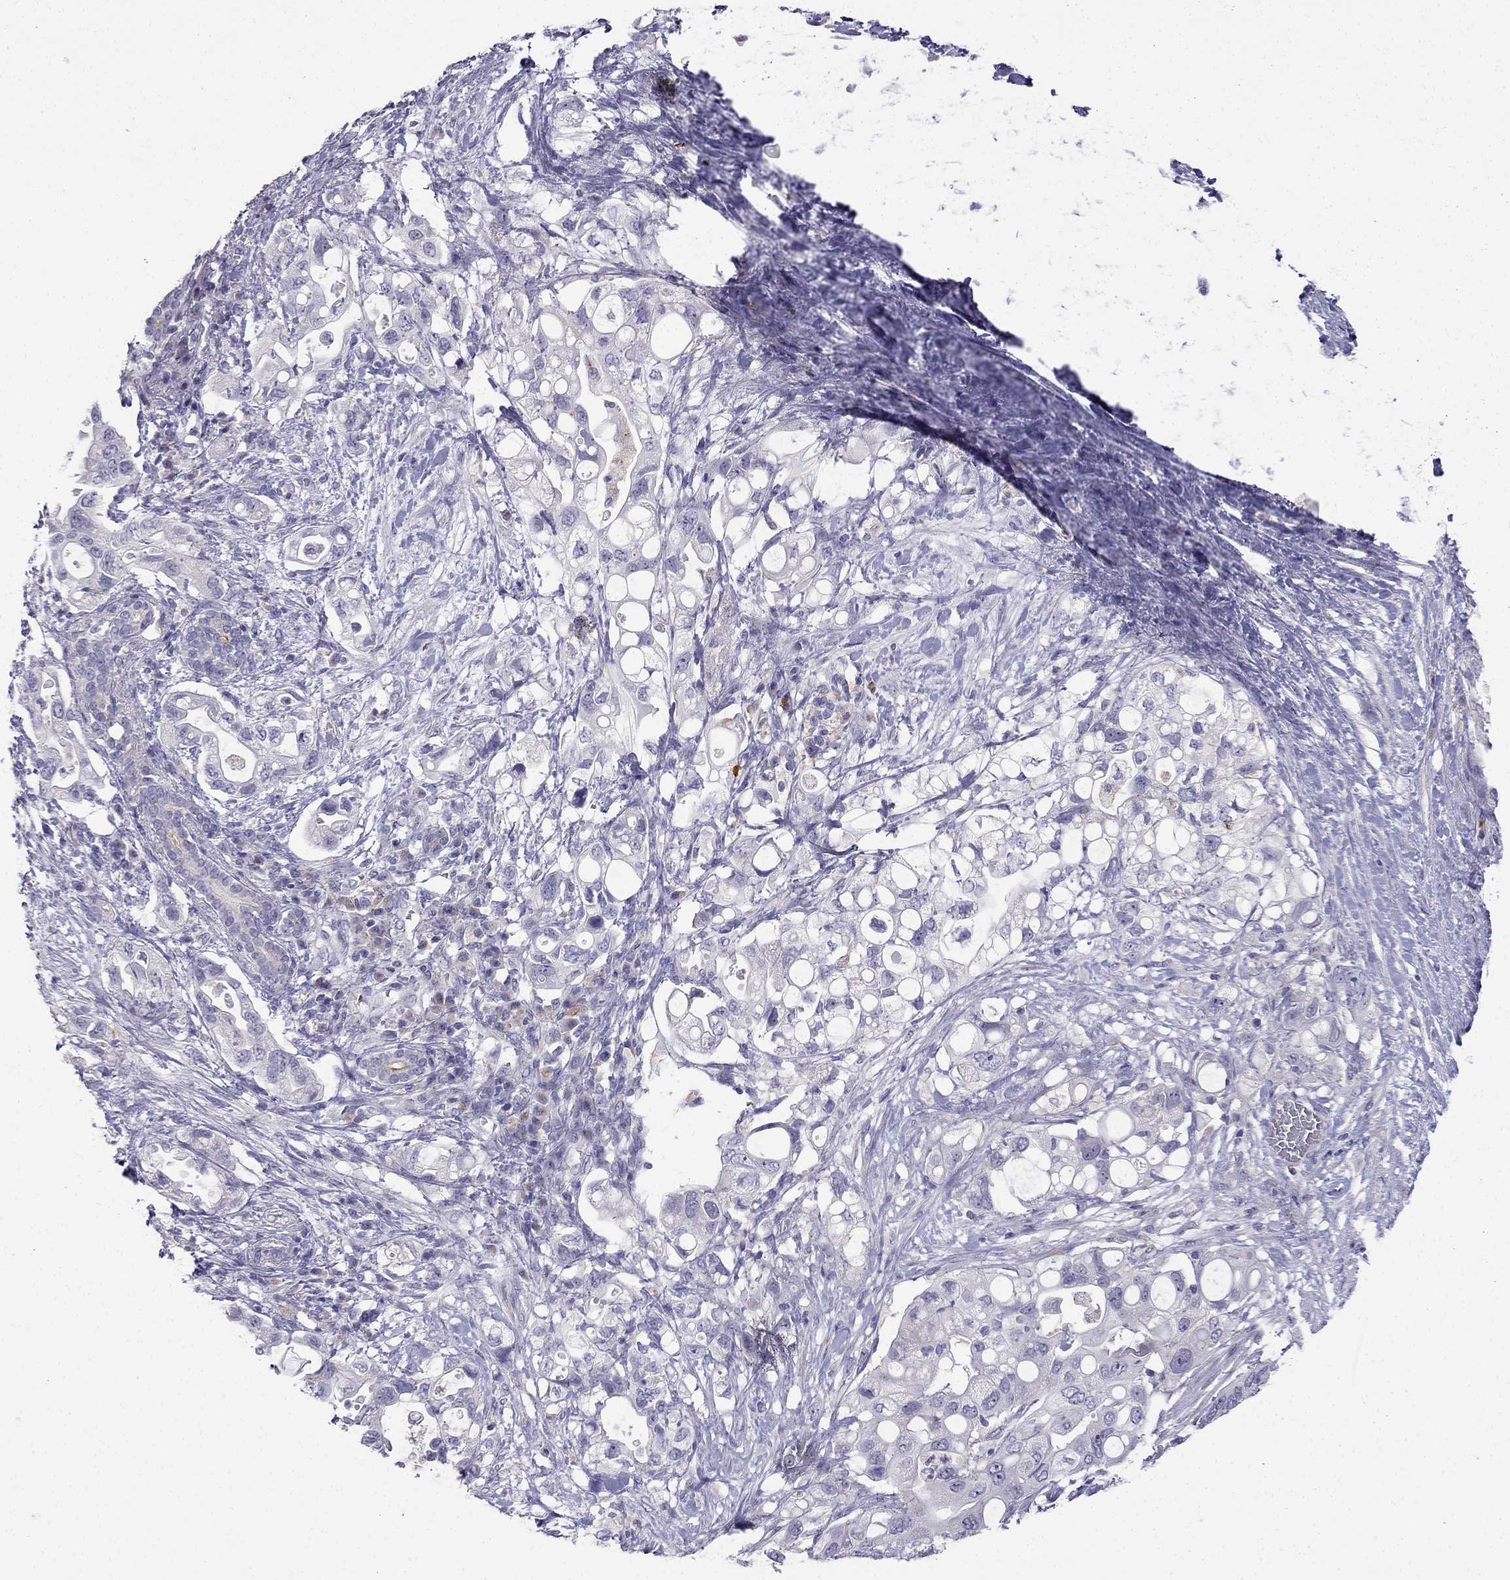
{"staining": {"intensity": "negative", "quantity": "none", "location": "none"}, "tissue": "pancreatic cancer", "cell_type": "Tumor cells", "image_type": "cancer", "snomed": [{"axis": "morphology", "description": "Adenocarcinoma, NOS"}, {"axis": "topography", "description": "Pancreas"}], "caption": "DAB (3,3'-diaminobenzidine) immunohistochemical staining of human adenocarcinoma (pancreatic) displays no significant expression in tumor cells.", "gene": "C16orf89", "patient": {"sex": "female", "age": 72}}